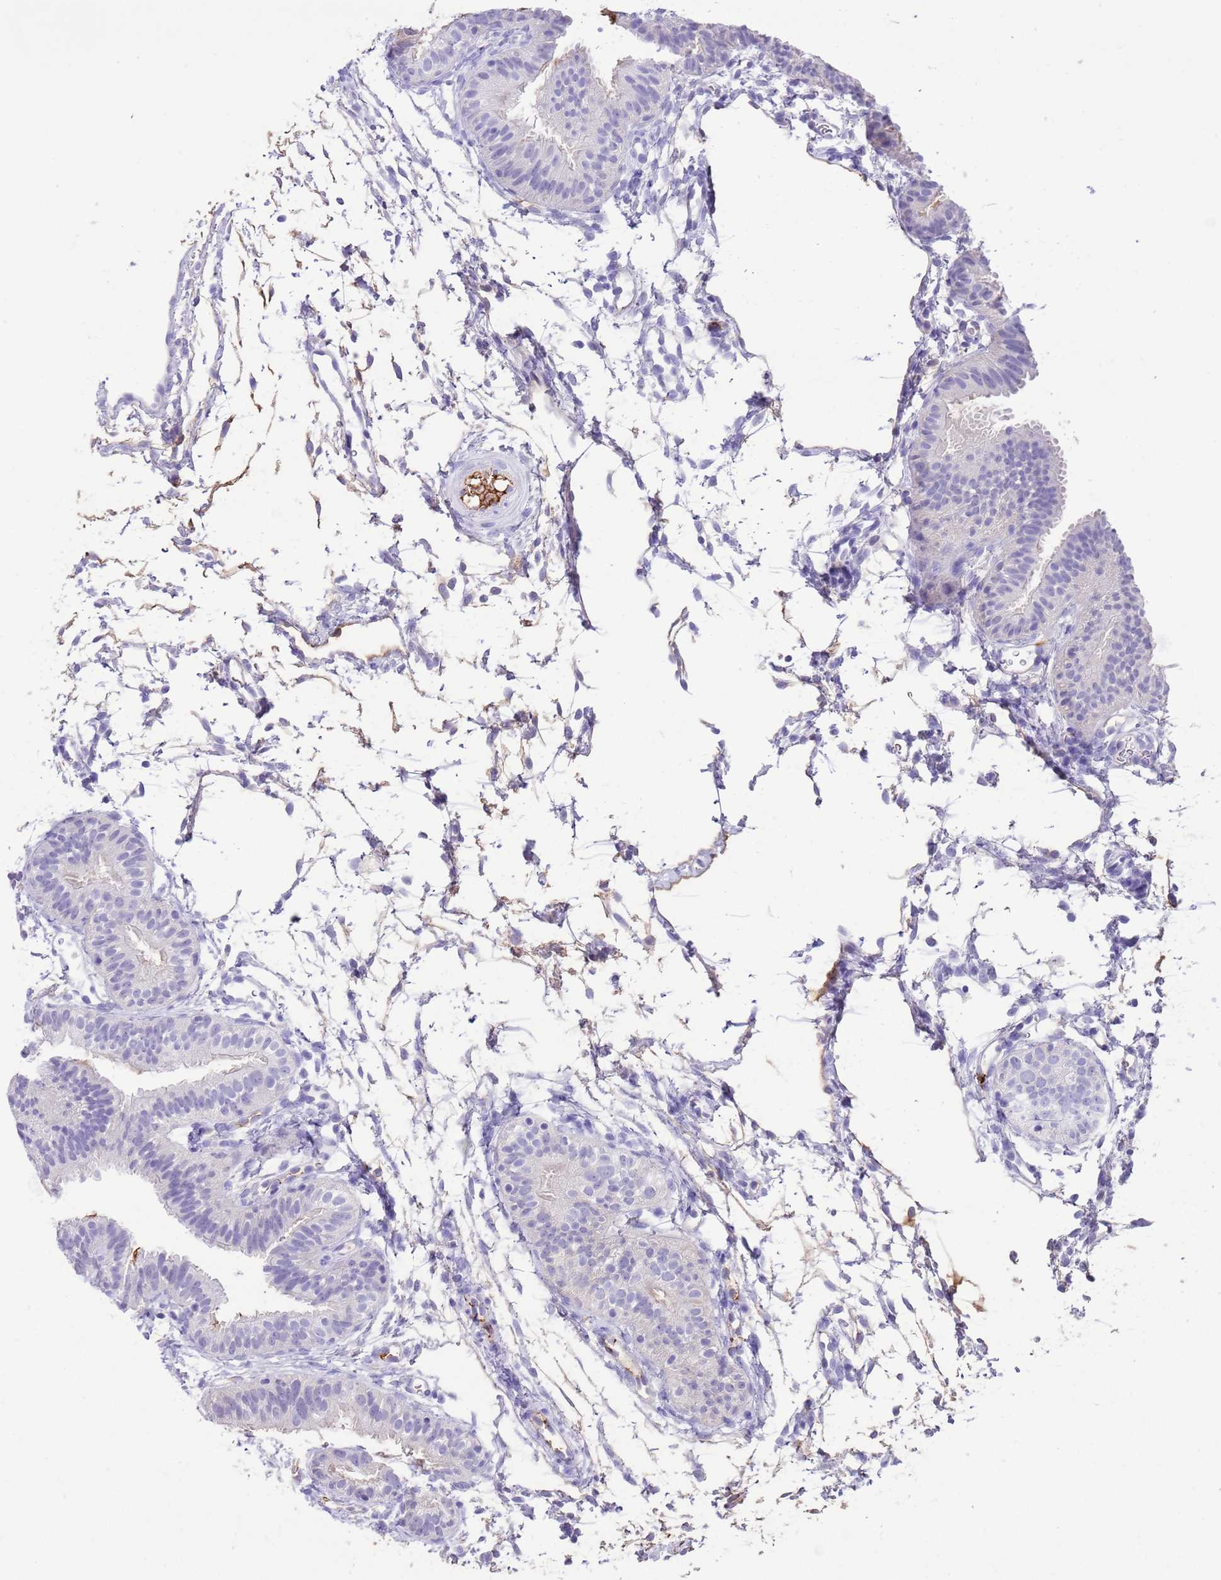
{"staining": {"intensity": "negative", "quantity": "none", "location": "none"}, "tissue": "fallopian tube", "cell_type": "Glandular cells", "image_type": "normal", "snomed": [{"axis": "morphology", "description": "Normal tissue, NOS"}, {"axis": "topography", "description": "Fallopian tube"}], "caption": "This is an immunohistochemistry micrograph of benign fallopian tube. There is no expression in glandular cells.", "gene": "IGF1", "patient": {"sex": "female", "age": 35}}